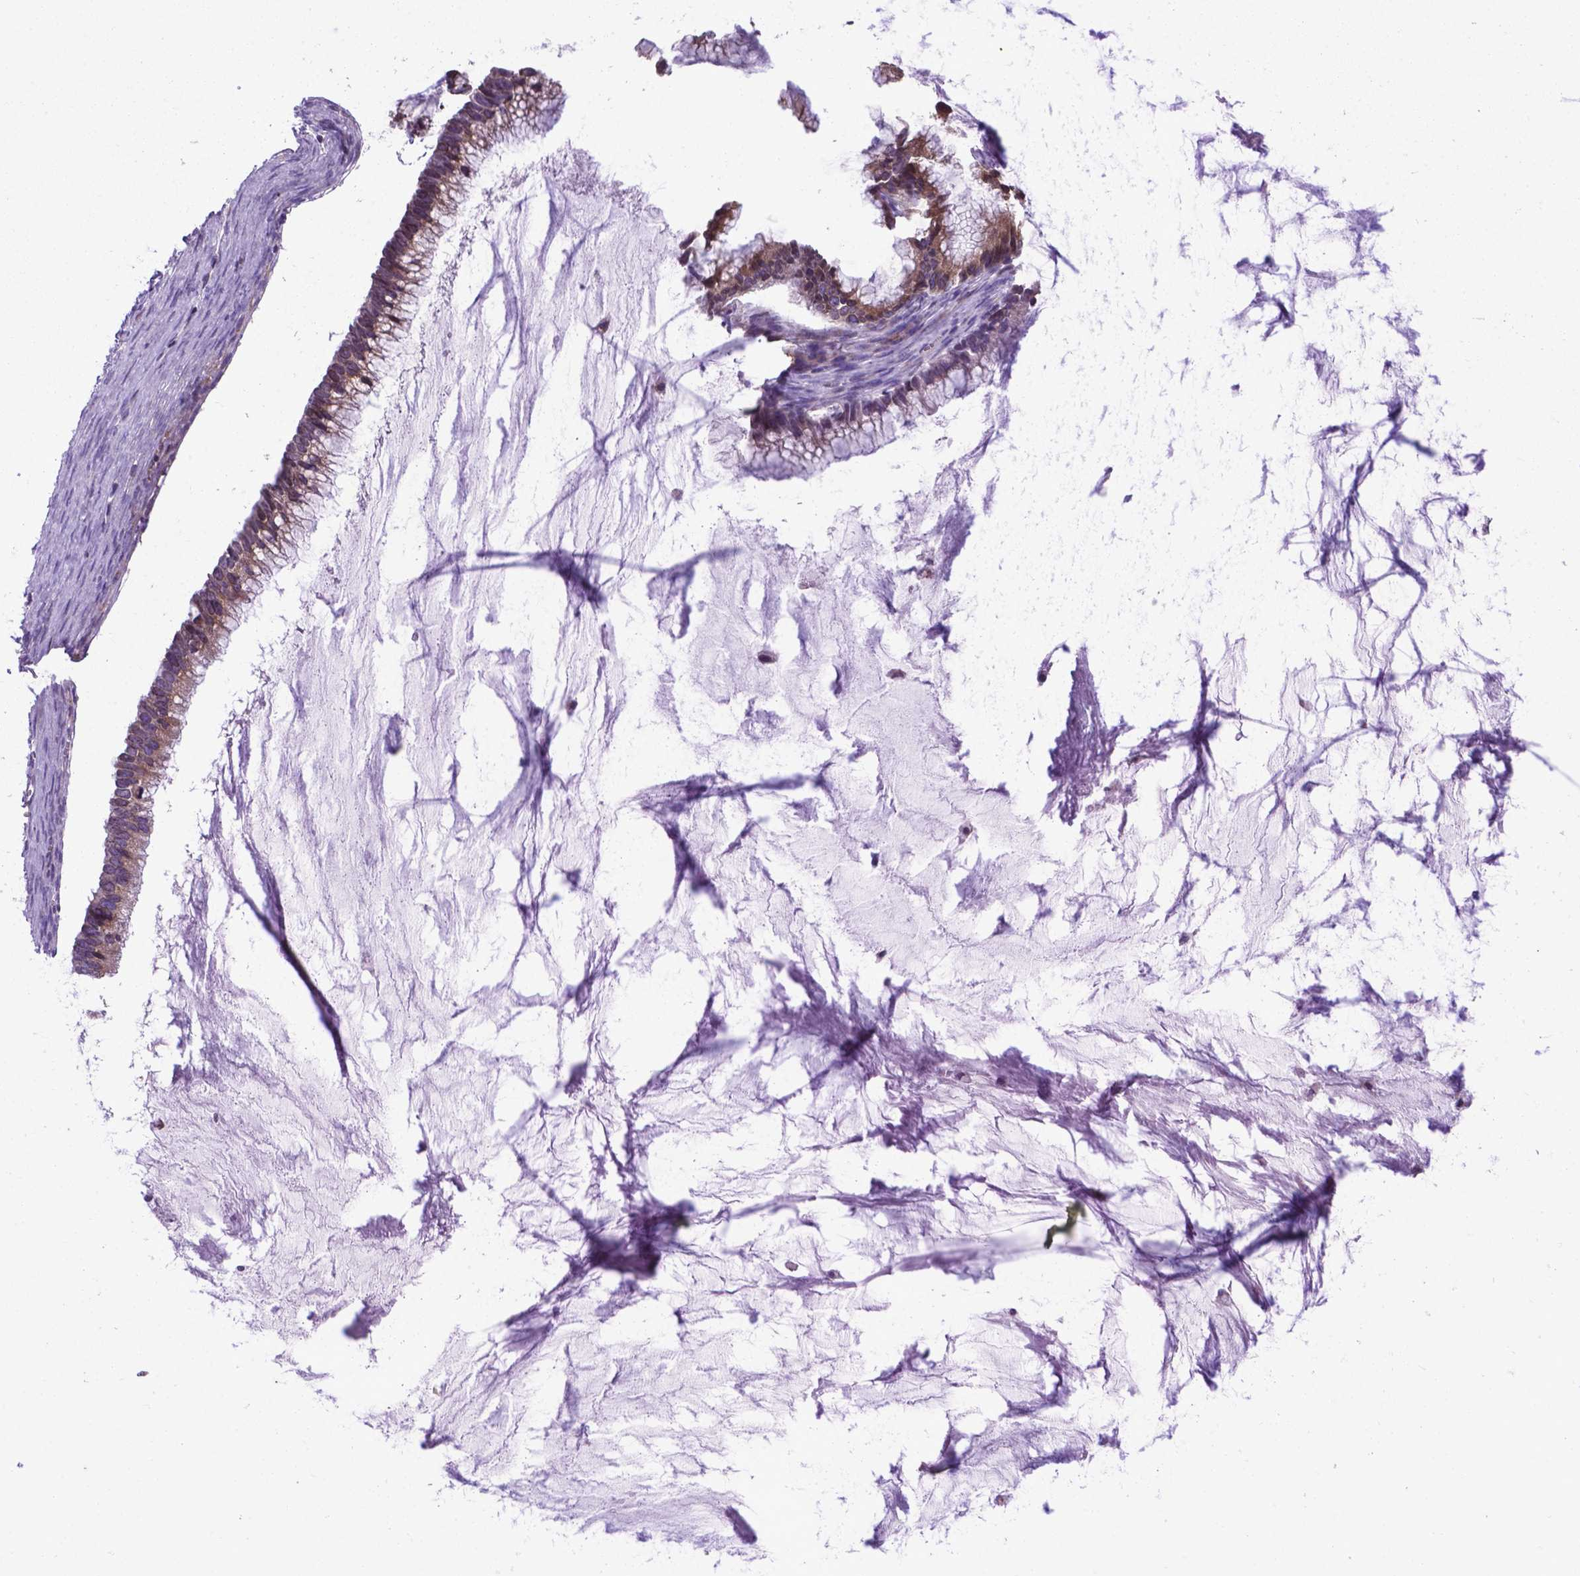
{"staining": {"intensity": "weak", "quantity": ">75%", "location": "cytoplasmic/membranous"}, "tissue": "ovarian cancer", "cell_type": "Tumor cells", "image_type": "cancer", "snomed": [{"axis": "morphology", "description": "Cystadenocarcinoma, mucinous, NOS"}, {"axis": "topography", "description": "Ovary"}], "caption": "A micrograph of human ovarian mucinous cystadenocarcinoma stained for a protein shows weak cytoplasmic/membranous brown staining in tumor cells.", "gene": "WDR83OS", "patient": {"sex": "female", "age": 38}}